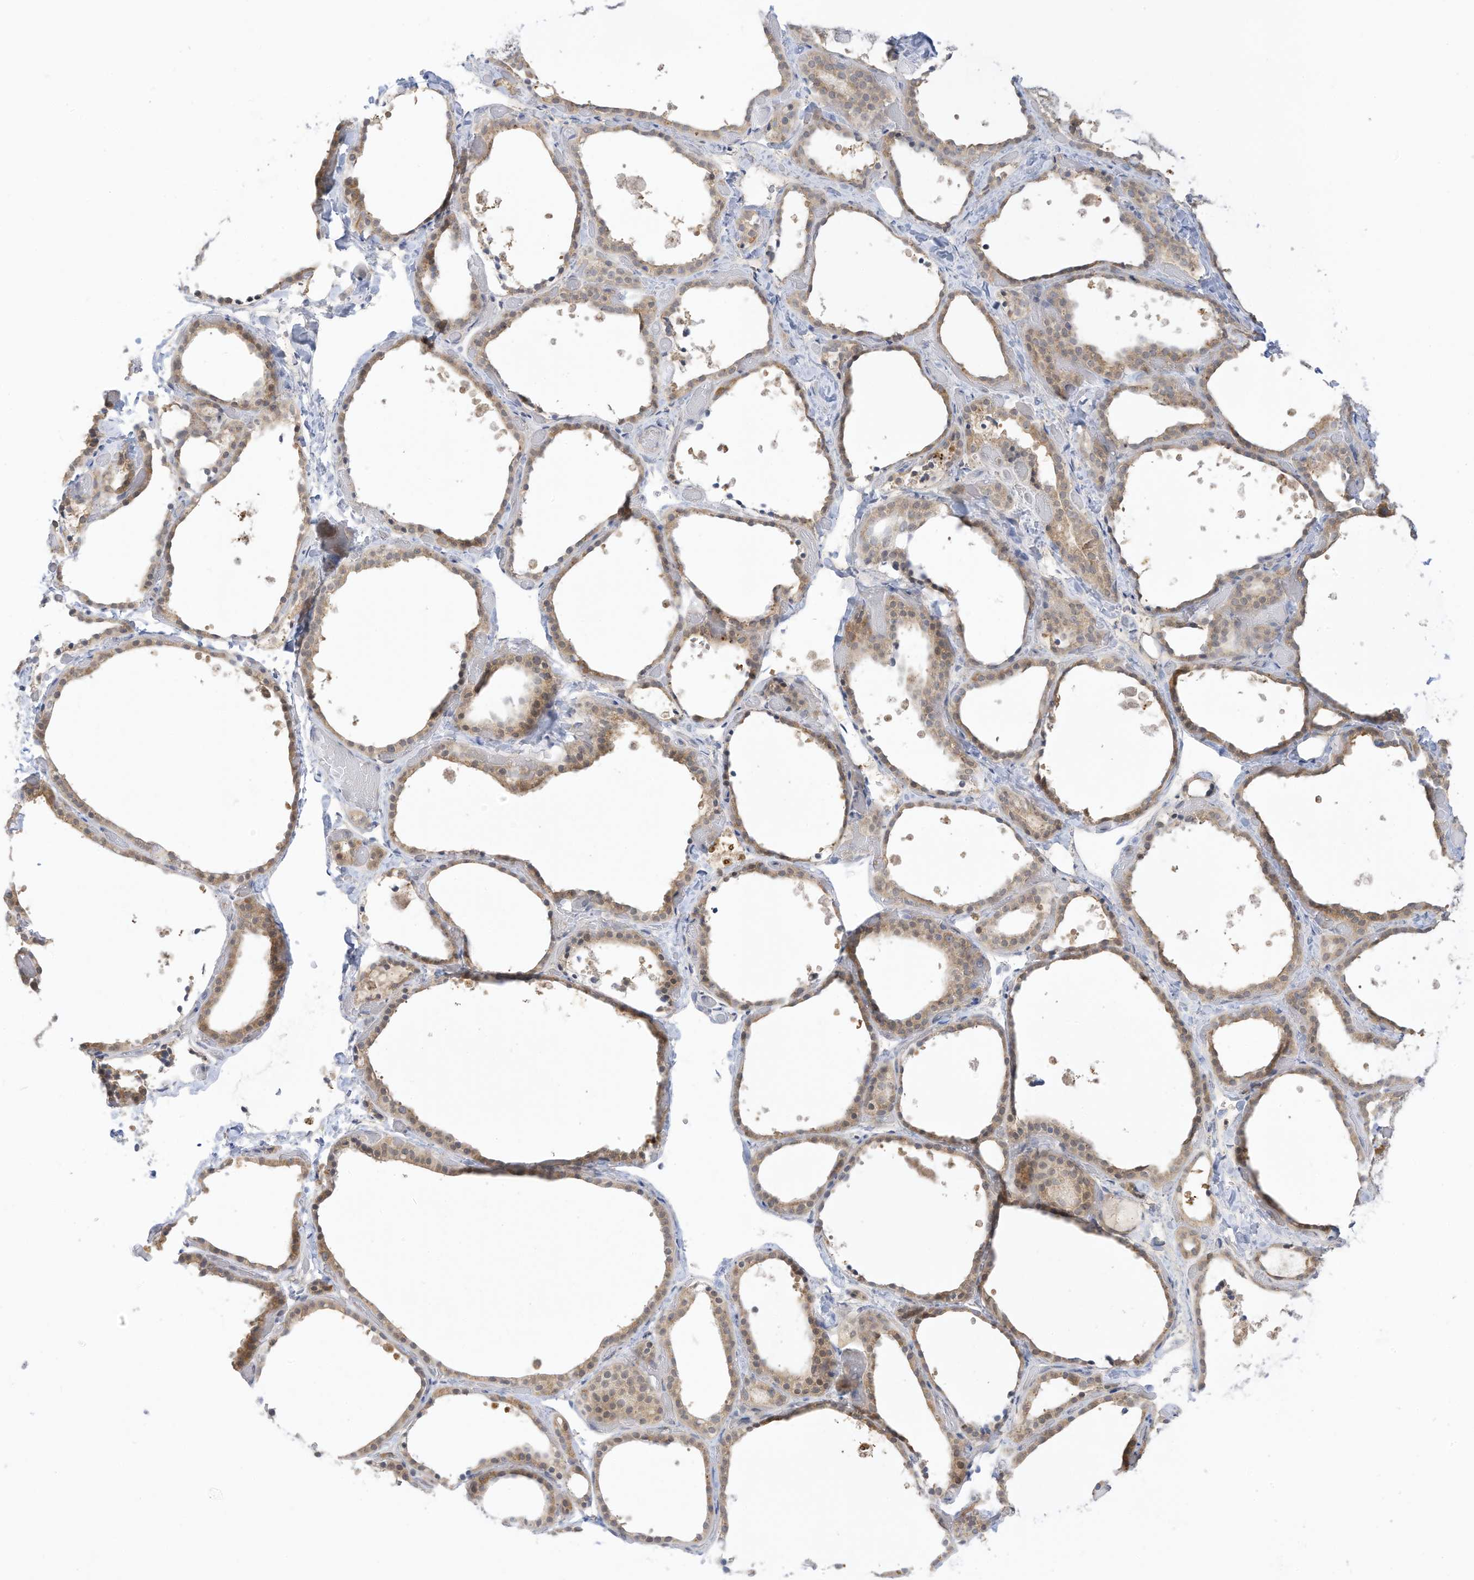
{"staining": {"intensity": "weak", "quantity": ">75%", "location": "cytoplasmic/membranous"}, "tissue": "thyroid gland", "cell_type": "Glandular cells", "image_type": "normal", "snomed": [{"axis": "morphology", "description": "Normal tissue, NOS"}, {"axis": "topography", "description": "Thyroid gland"}], "caption": "Immunohistochemistry histopathology image of benign thyroid gland: thyroid gland stained using IHC reveals low levels of weak protein expression localized specifically in the cytoplasmic/membranous of glandular cells, appearing as a cytoplasmic/membranous brown color.", "gene": "LRRN2", "patient": {"sex": "female", "age": 44}}